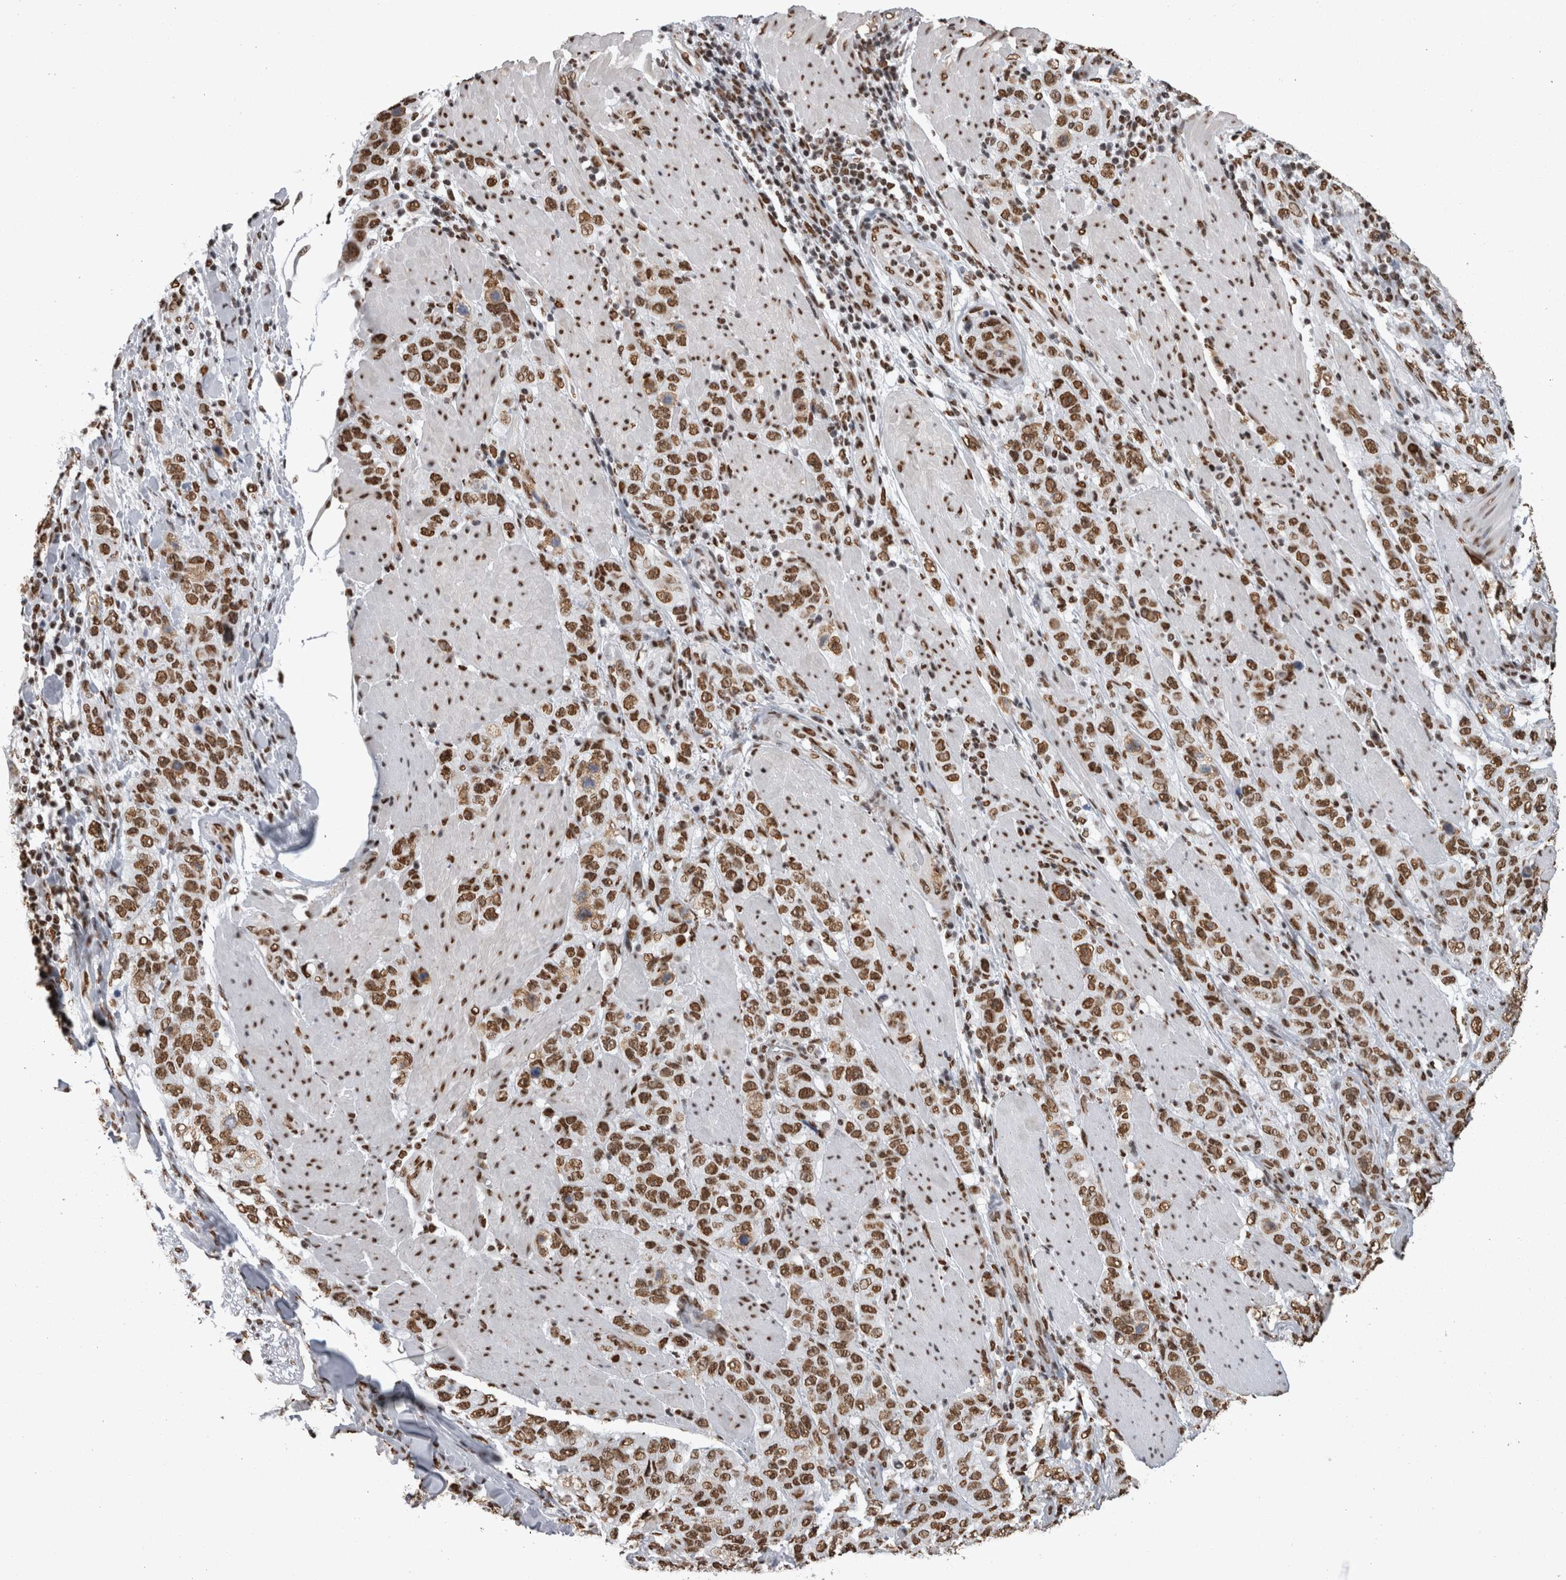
{"staining": {"intensity": "moderate", "quantity": ">75%", "location": "nuclear"}, "tissue": "stomach cancer", "cell_type": "Tumor cells", "image_type": "cancer", "snomed": [{"axis": "morphology", "description": "Adenocarcinoma, NOS"}, {"axis": "topography", "description": "Stomach"}], "caption": "There is medium levels of moderate nuclear expression in tumor cells of stomach cancer (adenocarcinoma), as demonstrated by immunohistochemical staining (brown color).", "gene": "HNRNPM", "patient": {"sex": "male", "age": 48}}